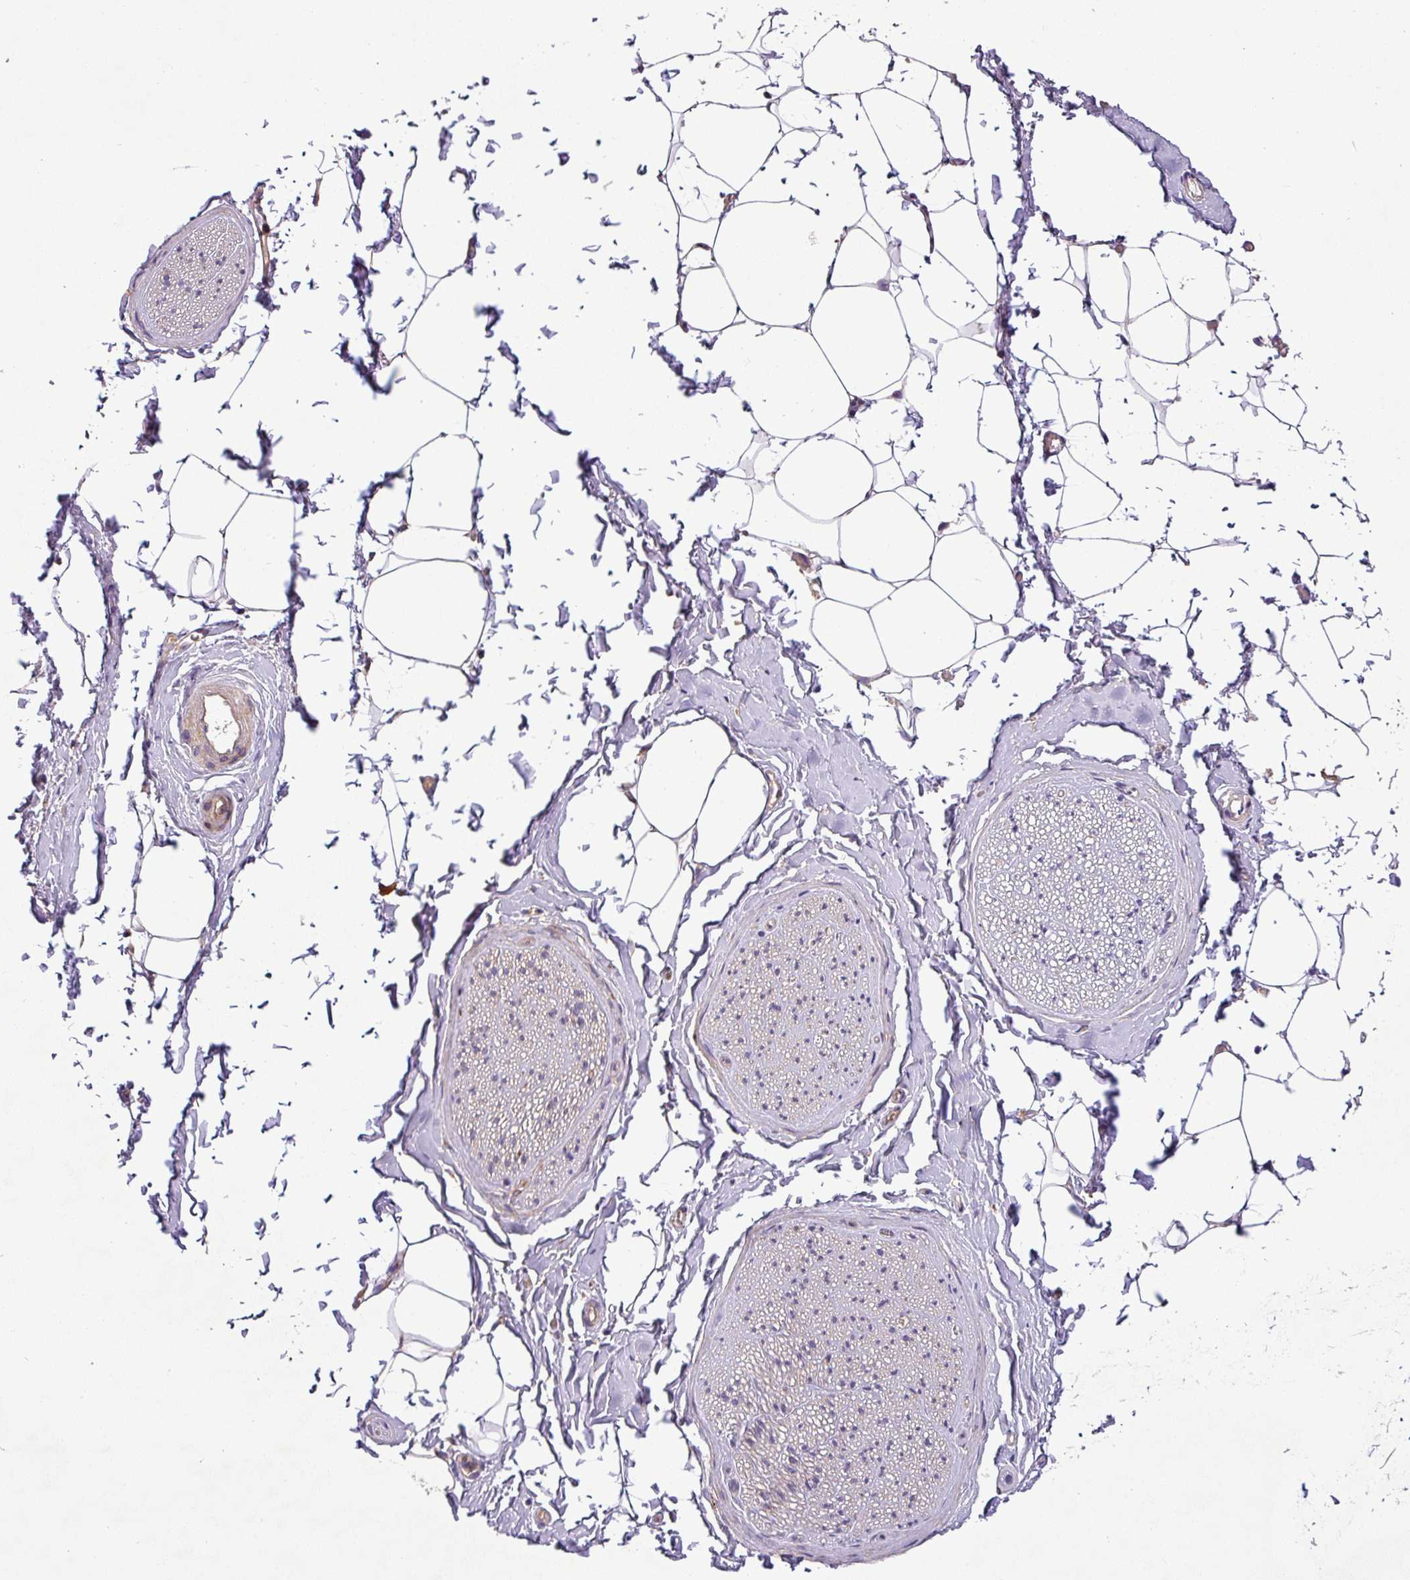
{"staining": {"intensity": "negative", "quantity": "none", "location": "none"}, "tissue": "adipose tissue", "cell_type": "Adipocytes", "image_type": "normal", "snomed": [{"axis": "morphology", "description": "Normal tissue, NOS"}, {"axis": "morphology", "description": "Adenocarcinoma, High grade"}, {"axis": "topography", "description": "Prostate"}, {"axis": "topography", "description": "Peripheral nerve tissue"}], "caption": "High power microscopy histopathology image of an immunohistochemistry (IHC) histopathology image of normal adipose tissue, revealing no significant staining in adipocytes.", "gene": "ART1", "patient": {"sex": "male", "age": 68}}